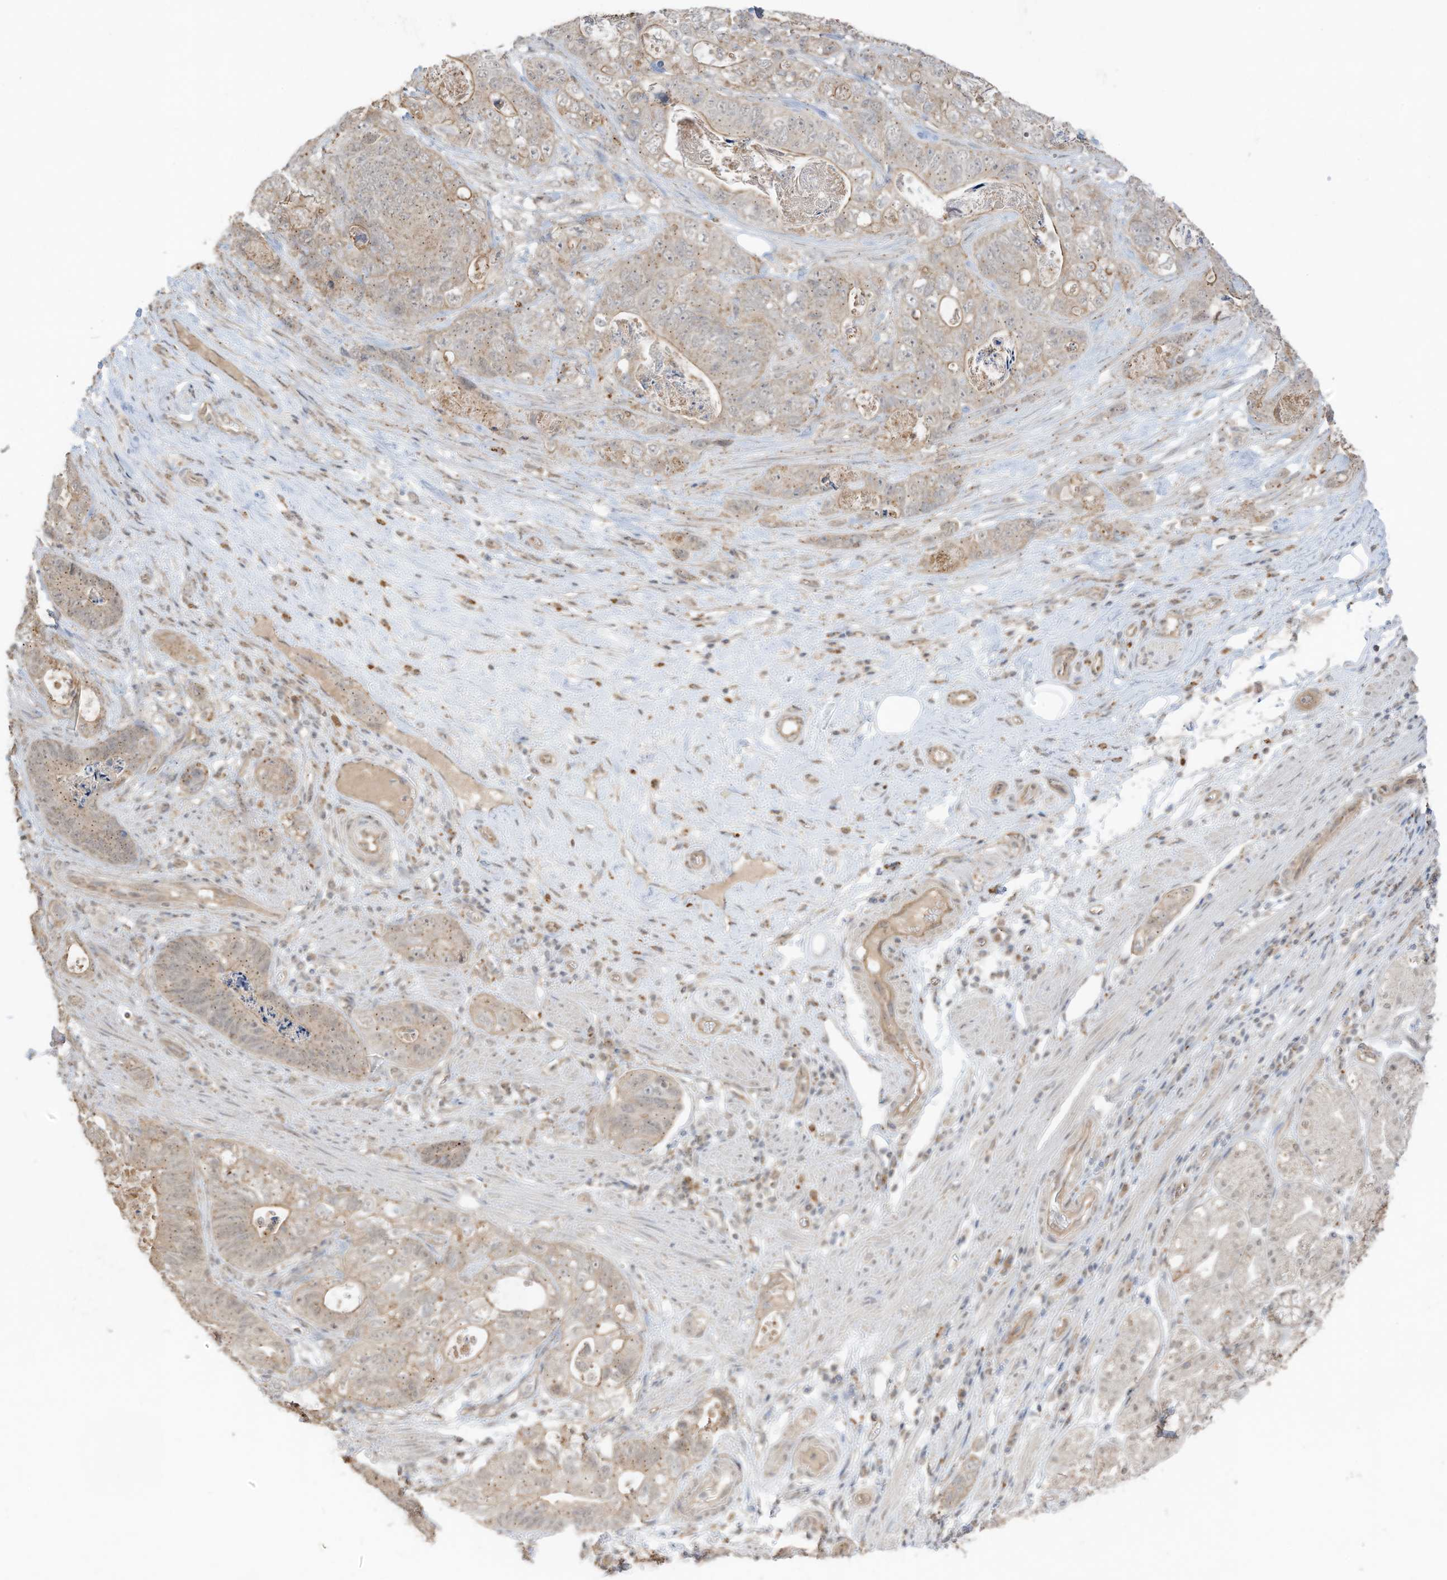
{"staining": {"intensity": "moderate", "quantity": "<25%", "location": "cytoplasmic/membranous"}, "tissue": "stomach cancer", "cell_type": "Tumor cells", "image_type": "cancer", "snomed": [{"axis": "morphology", "description": "Normal tissue, NOS"}, {"axis": "morphology", "description": "Adenocarcinoma, NOS"}, {"axis": "topography", "description": "Stomach"}], "caption": "Immunohistochemical staining of human adenocarcinoma (stomach) shows low levels of moderate cytoplasmic/membranous protein expression in approximately <25% of tumor cells. (DAB IHC, brown staining for protein, blue staining for nuclei).", "gene": "N4BP3", "patient": {"sex": "female", "age": 89}}